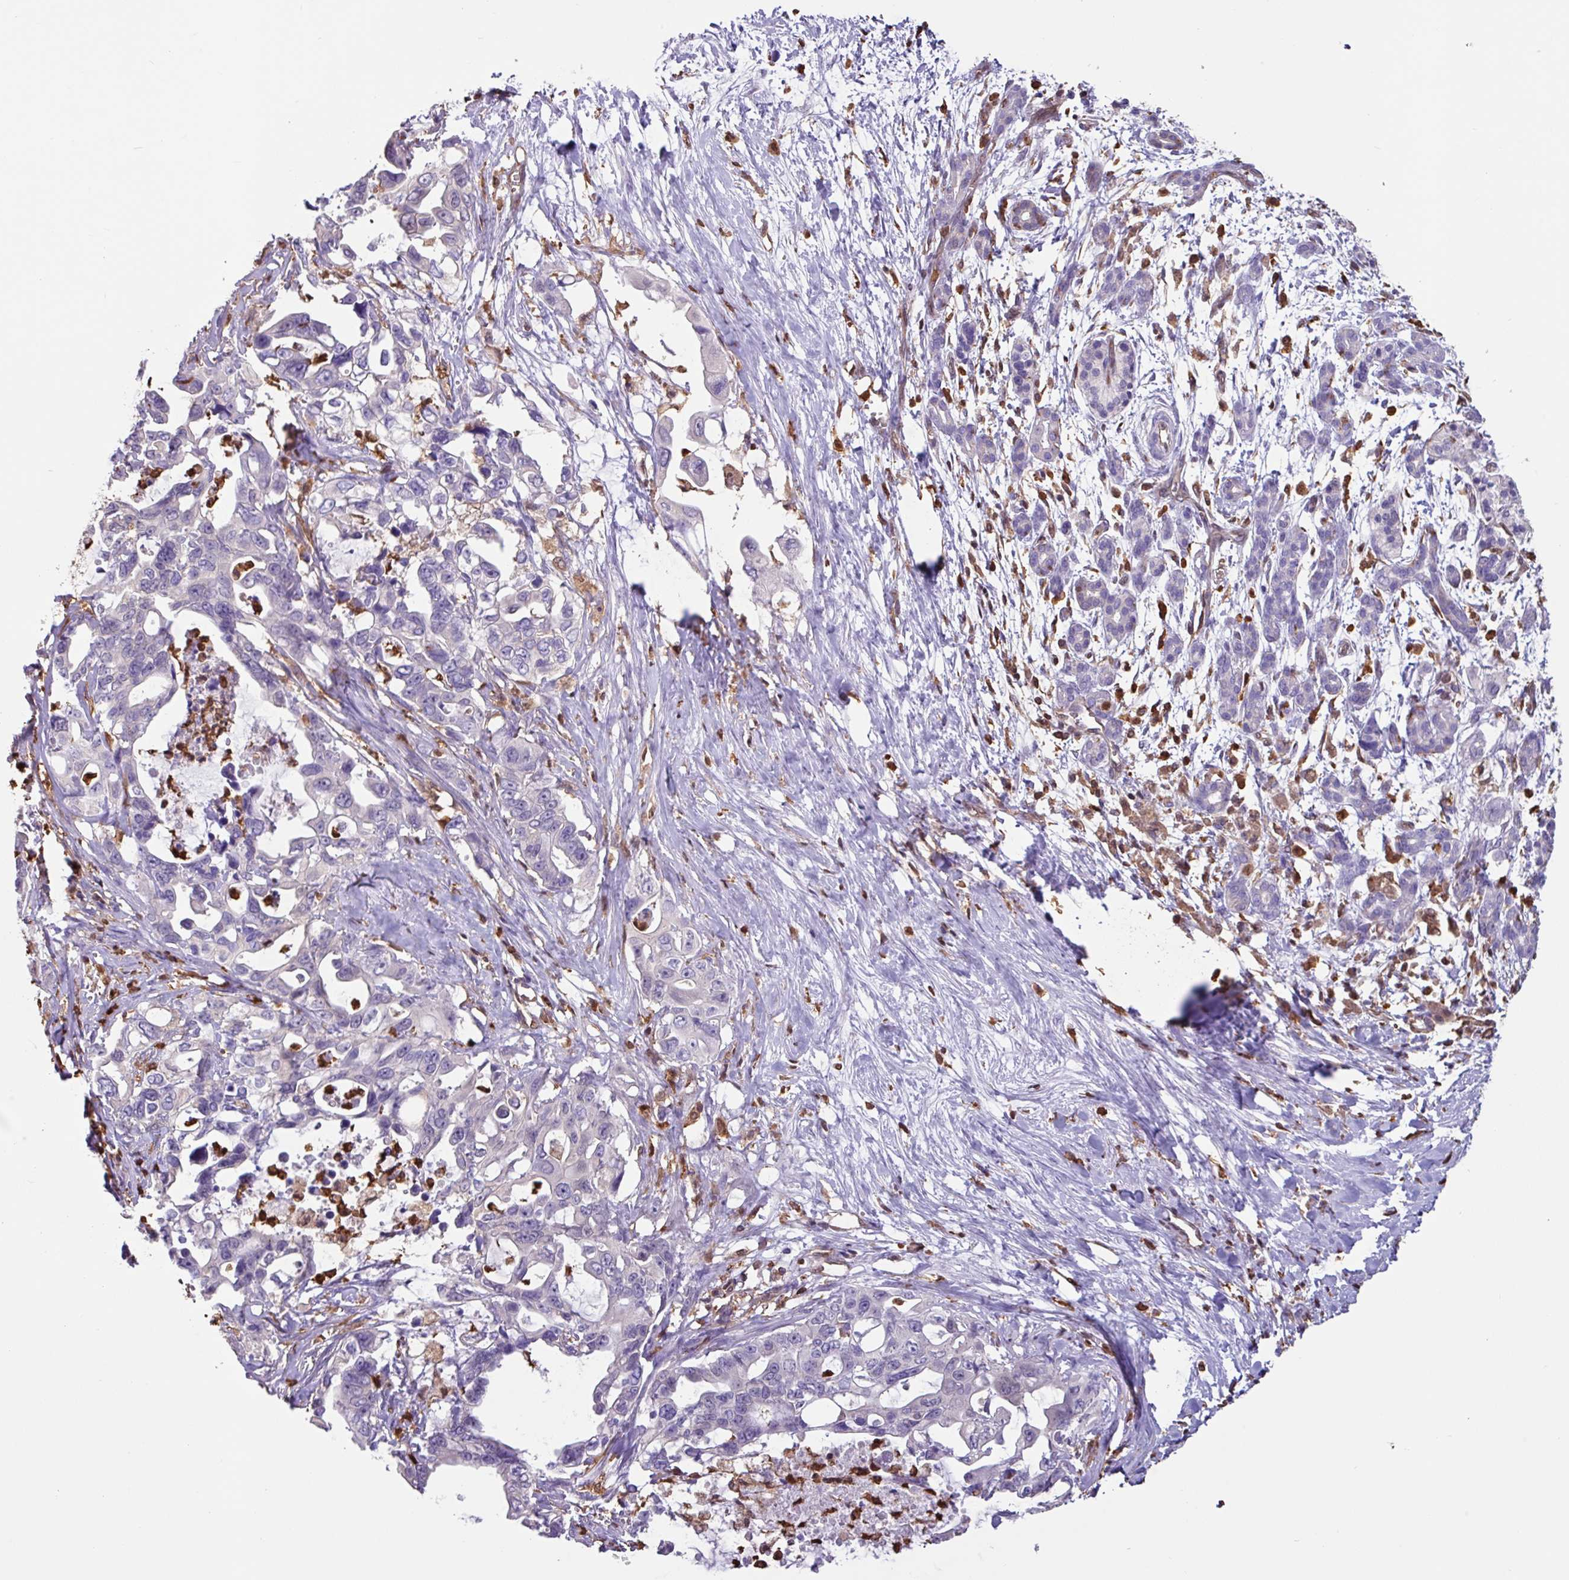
{"staining": {"intensity": "negative", "quantity": "none", "location": "none"}, "tissue": "pancreatic cancer", "cell_type": "Tumor cells", "image_type": "cancer", "snomed": [{"axis": "morphology", "description": "Adenocarcinoma, NOS"}, {"axis": "topography", "description": "Pancreas"}], "caption": "There is no significant expression in tumor cells of adenocarcinoma (pancreatic). (DAB IHC with hematoxylin counter stain).", "gene": "ARHGDIB", "patient": {"sex": "male", "age": 61}}